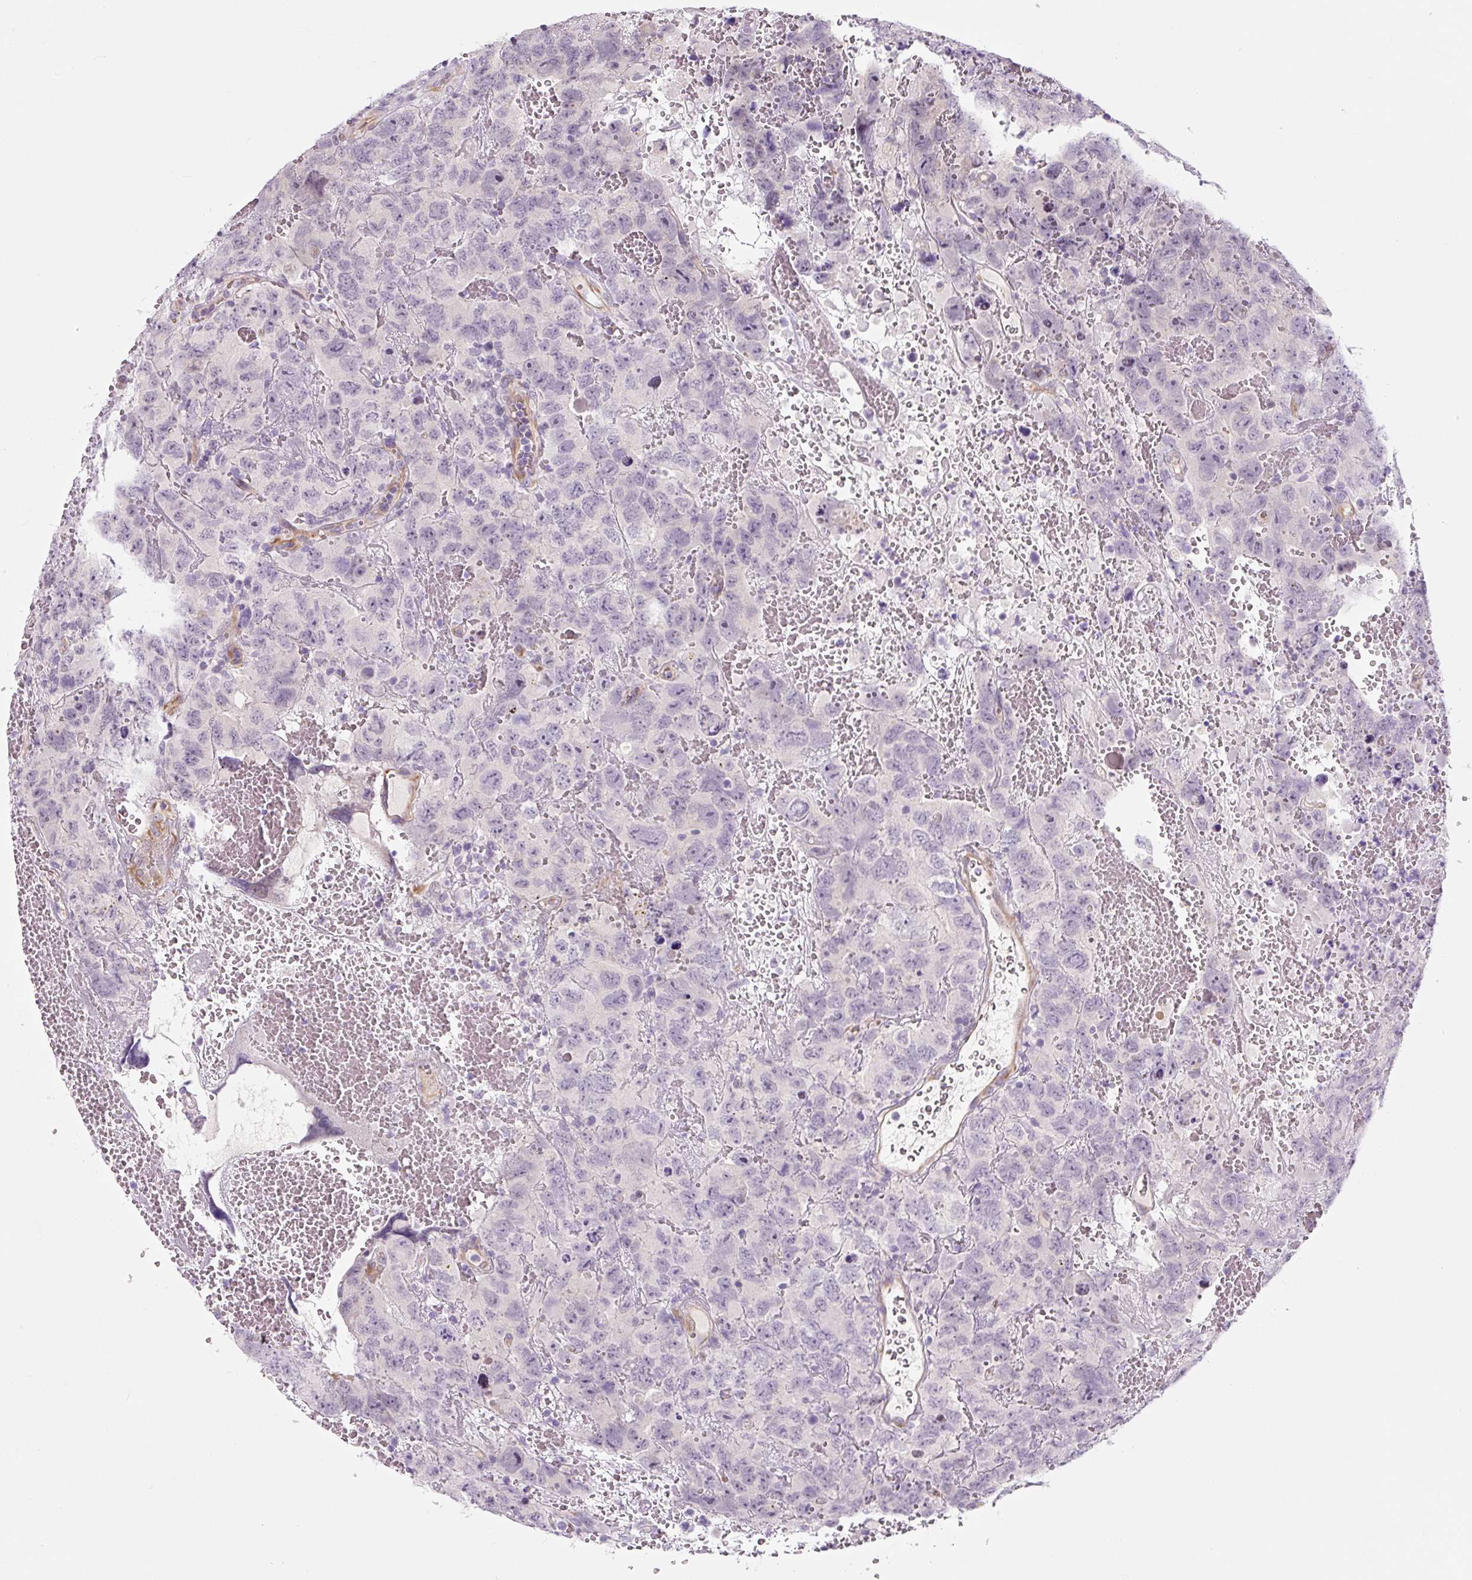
{"staining": {"intensity": "negative", "quantity": "none", "location": "none"}, "tissue": "testis cancer", "cell_type": "Tumor cells", "image_type": "cancer", "snomed": [{"axis": "morphology", "description": "Carcinoma, Embryonal, NOS"}, {"axis": "topography", "description": "Testis"}], "caption": "Immunohistochemical staining of human embryonal carcinoma (testis) shows no significant expression in tumor cells. Brightfield microscopy of IHC stained with DAB (3,3'-diaminobenzidine) (brown) and hematoxylin (blue), captured at high magnification.", "gene": "CCL25", "patient": {"sex": "male", "age": 45}}